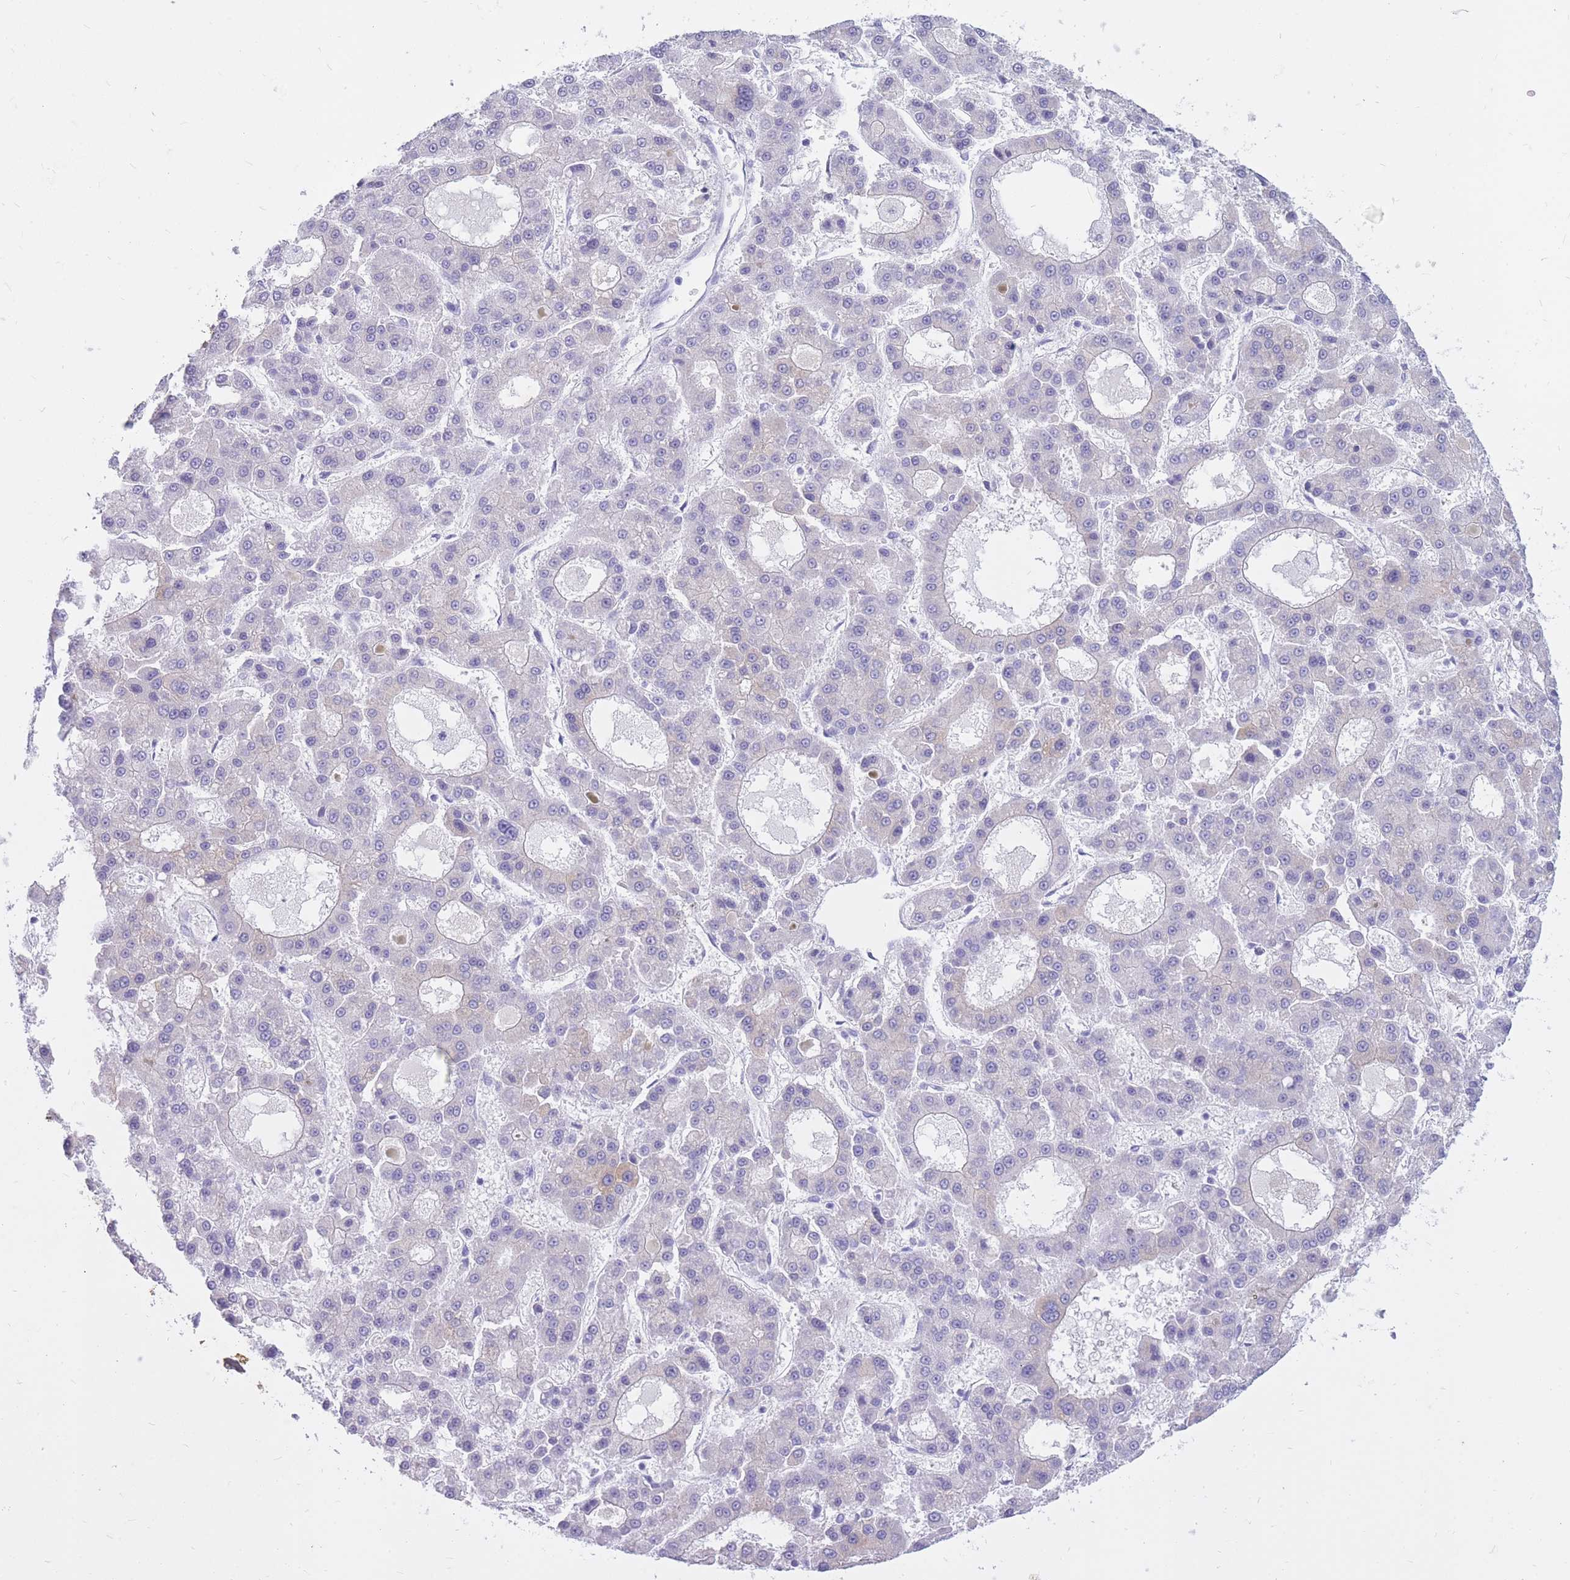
{"staining": {"intensity": "negative", "quantity": "none", "location": "none"}, "tissue": "liver cancer", "cell_type": "Tumor cells", "image_type": "cancer", "snomed": [{"axis": "morphology", "description": "Carcinoma, Hepatocellular, NOS"}, {"axis": "topography", "description": "Liver"}], "caption": "Tumor cells show no significant protein expression in liver cancer.", "gene": "CYP21A2", "patient": {"sex": "male", "age": 70}}